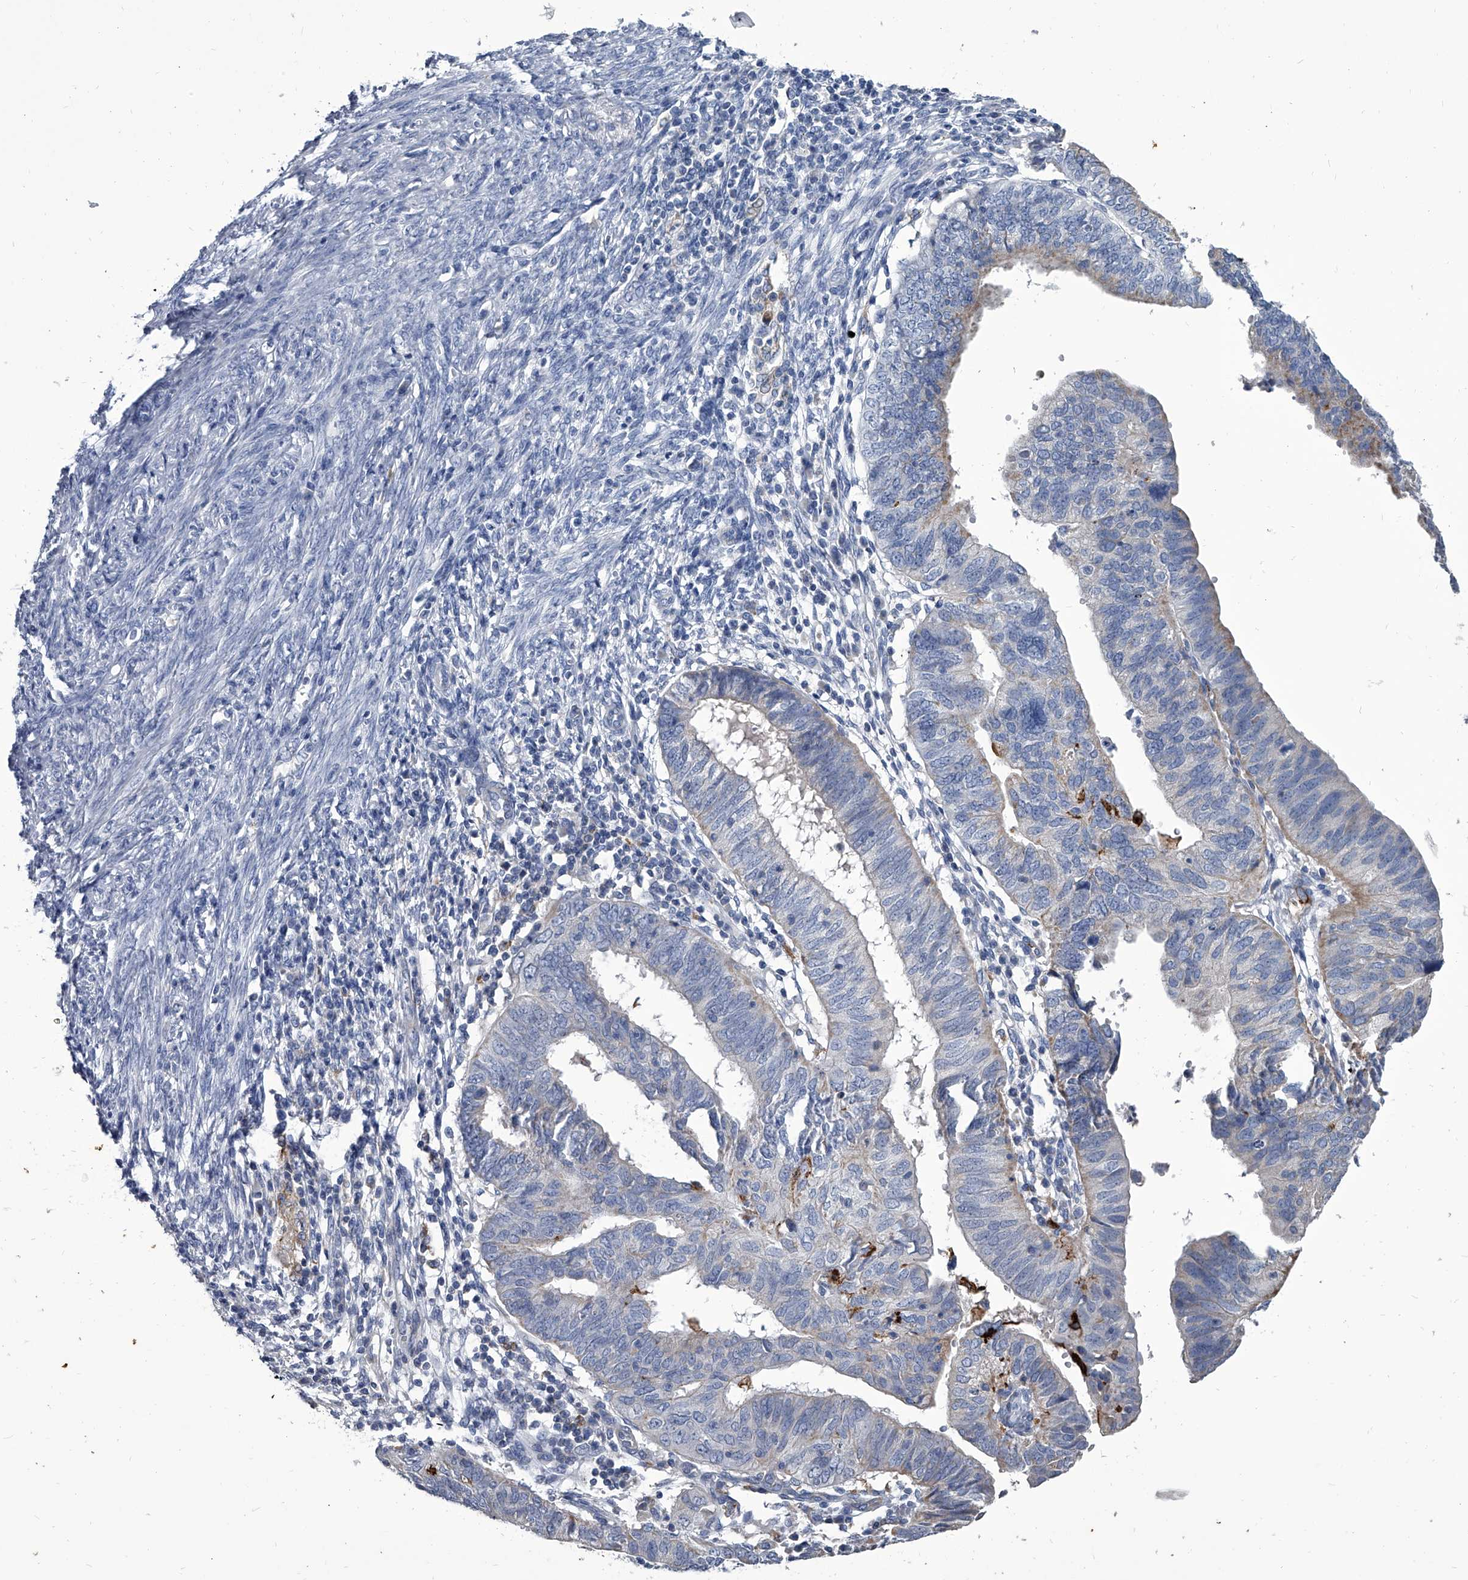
{"staining": {"intensity": "negative", "quantity": "none", "location": "none"}, "tissue": "endometrial cancer", "cell_type": "Tumor cells", "image_type": "cancer", "snomed": [{"axis": "morphology", "description": "Adenocarcinoma, NOS"}, {"axis": "topography", "description": "Uterus"}], "caption": "Adenocarcinoma (endometrial) stained for a protein using immunohistochemistry (IHC) displays no staining tumor cells.", "gene": "SPP1", "patient": {"sex": "female", "age": 77}}